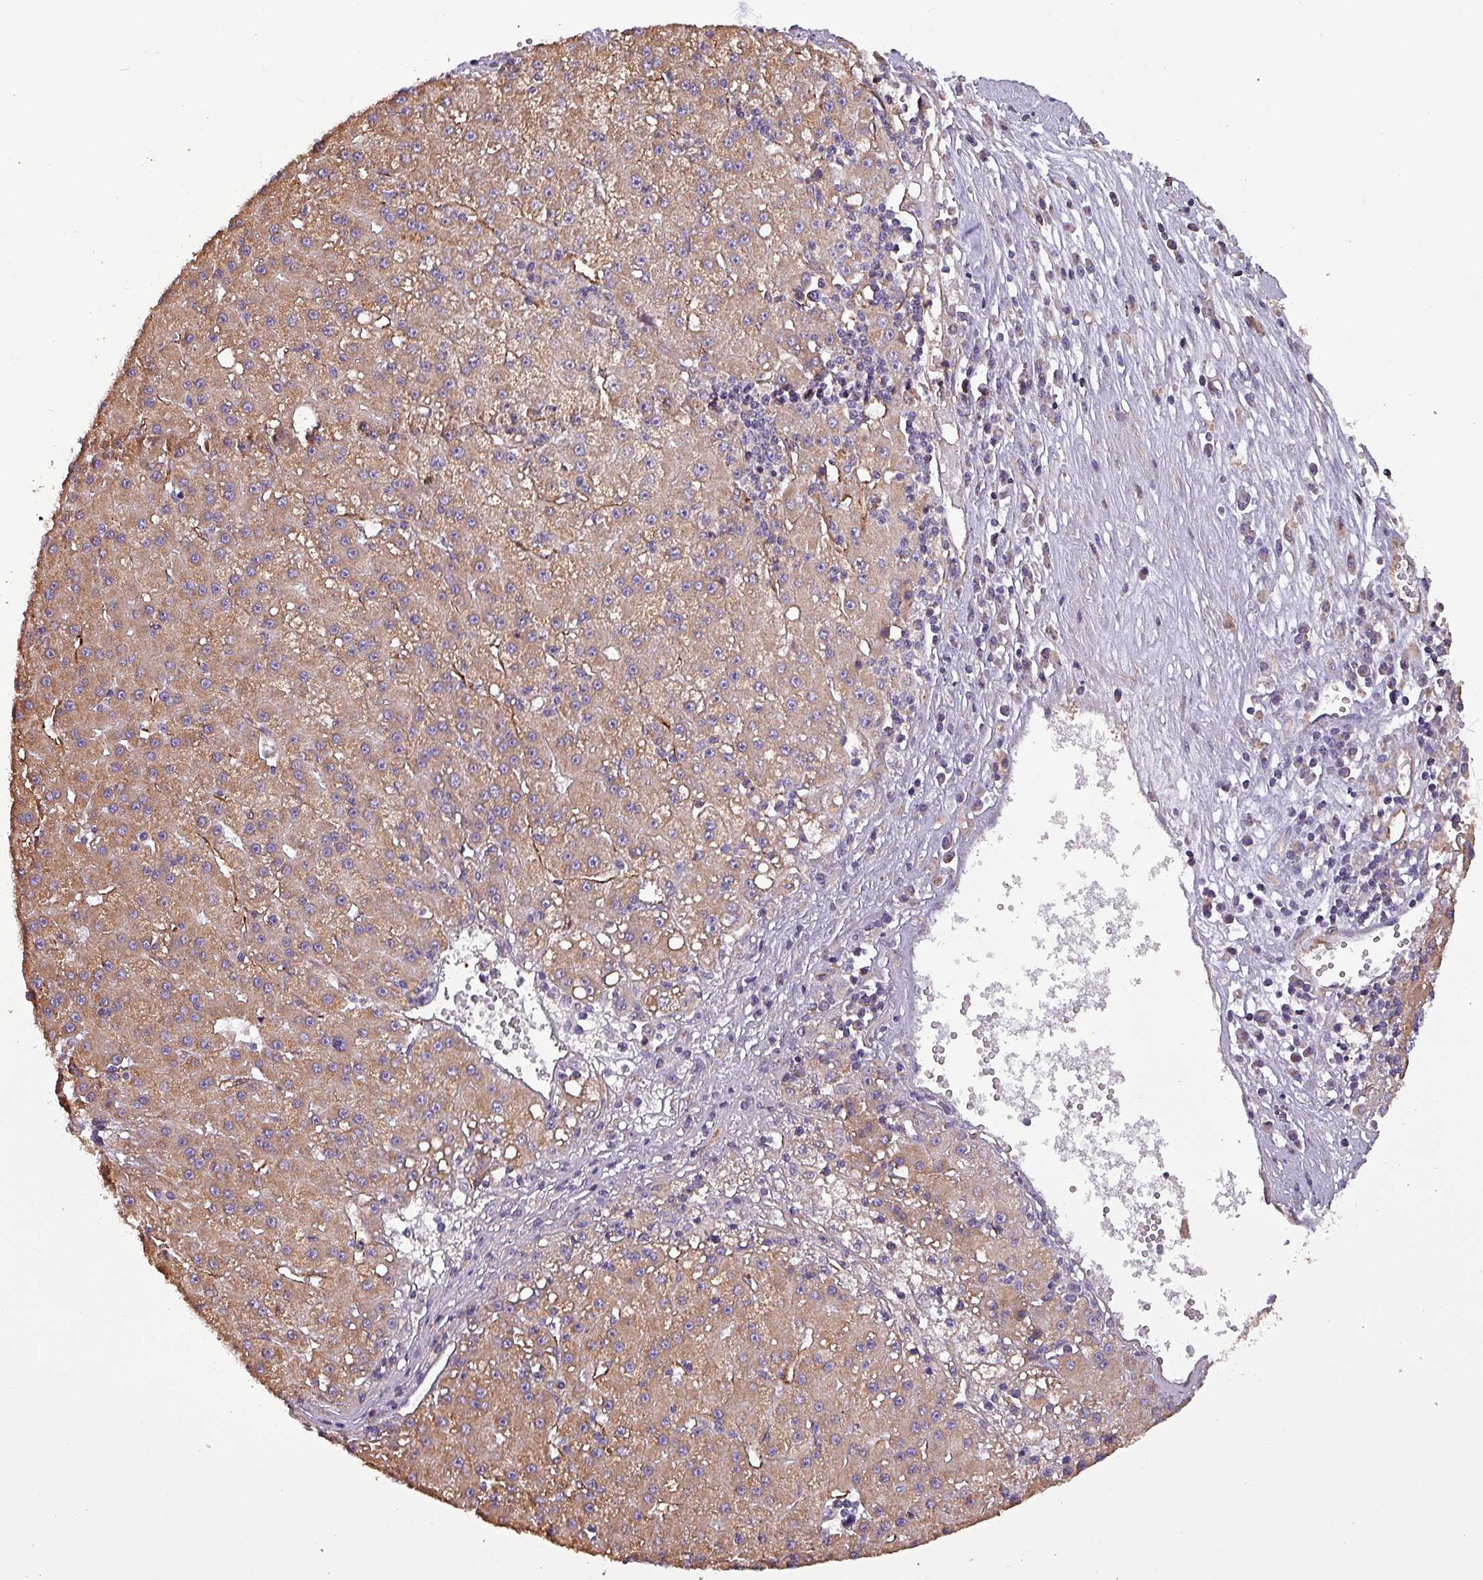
{"staining": {"intensity": "moderate", "quantity": ">75%", "location": "cytoplasmic/membranous"}, "tissue": "liver cancer", "cell_type": "Tumor cells", "image_type": "cancer", "snomed": [{"axis": "morphology", "description": "Carcinoma, Hepatocellular, NOS"}, {"axis": "topography", "description": "Liver"}], "caption": "Immunohistochemical staining of human liver hepatocellular carcinoma displays medium levels of moderate cytoplasmic/membranous staining in approximately >75% of tumor cells. Using DAB (brown) and hematoxylin (blue) stains, captured at high magnification using brightfield microscopy.", "gene": "SCIN", "patient": {"sex": "male", "age": 76}}